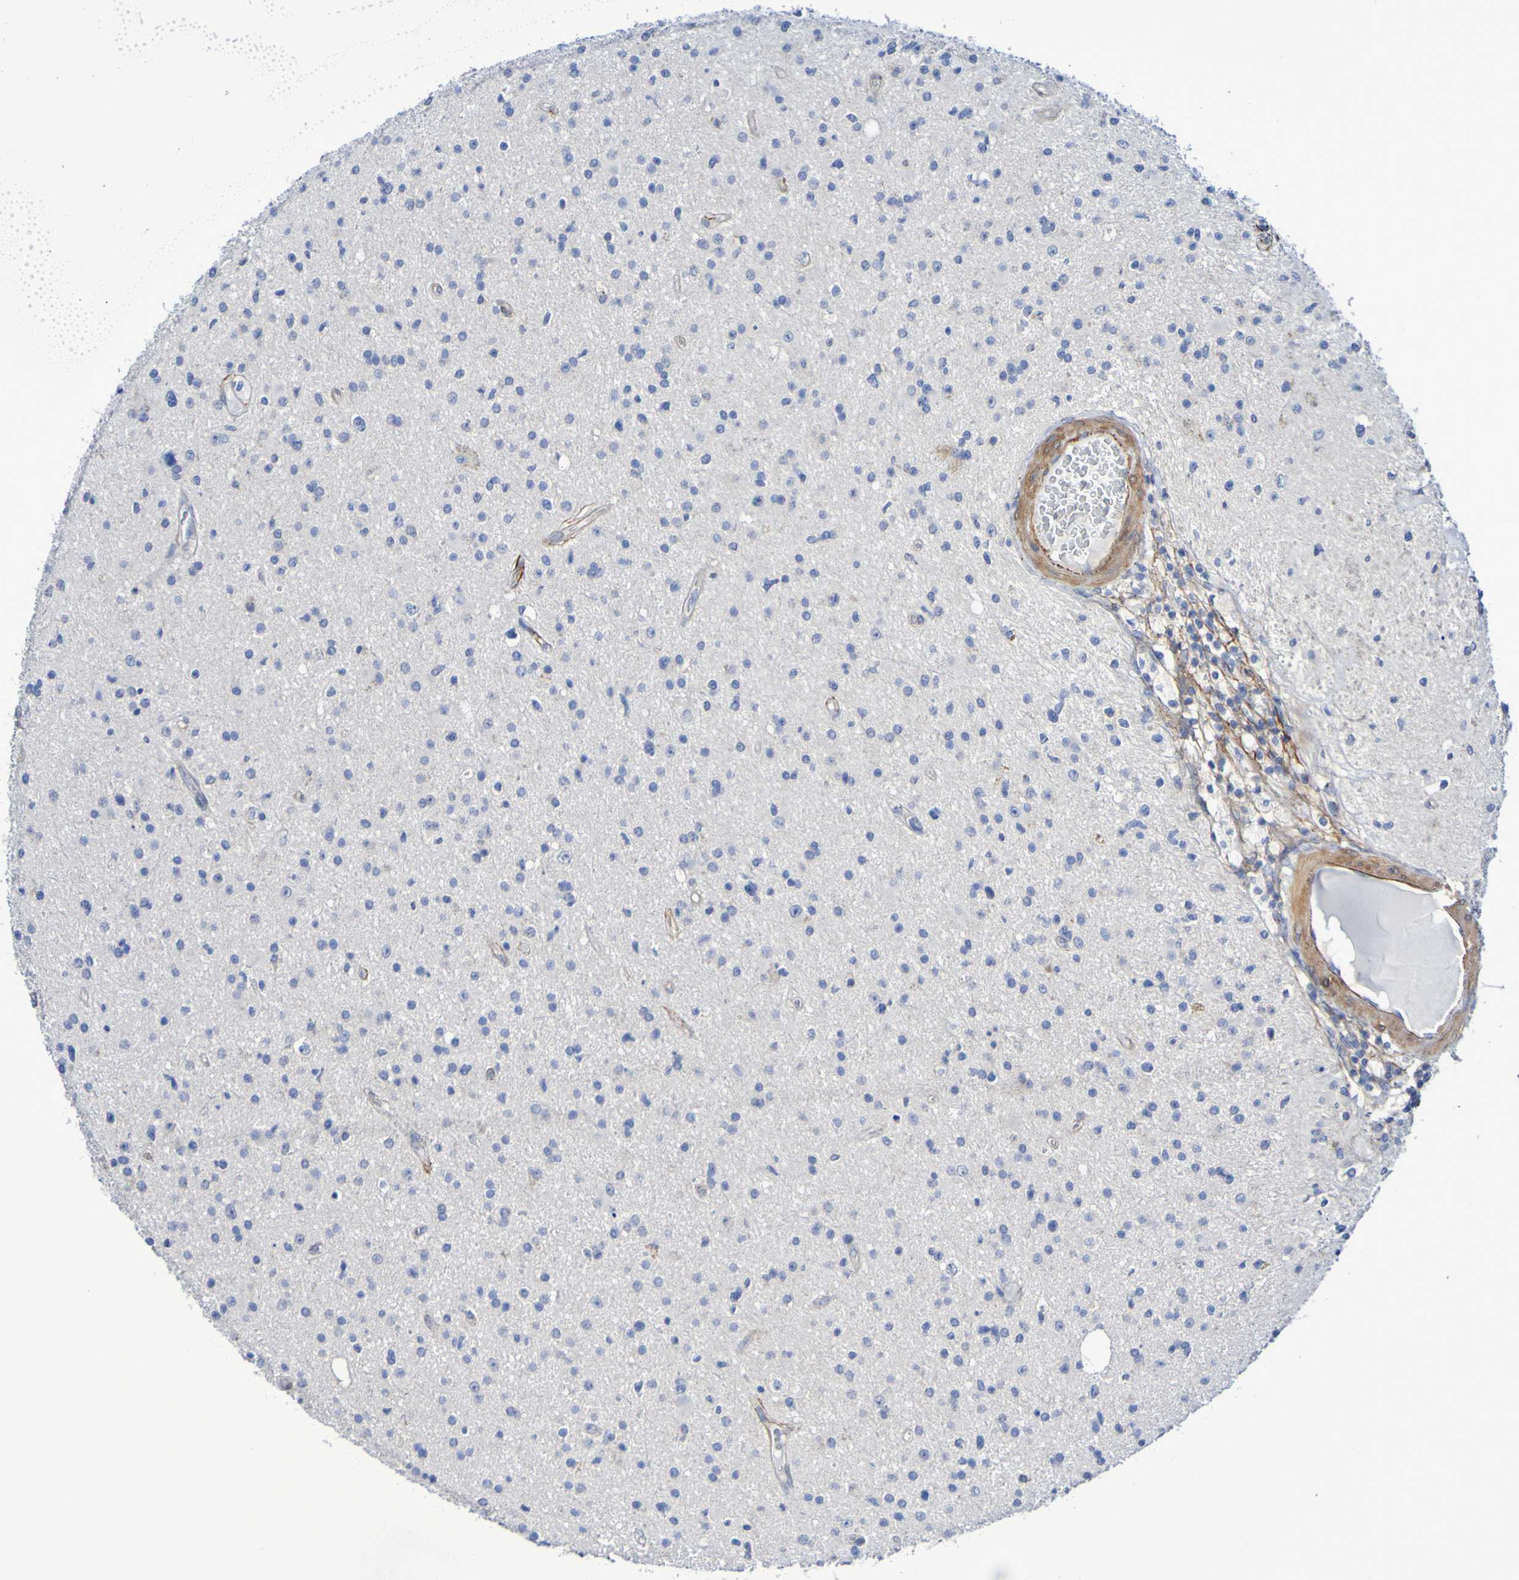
{"staining": {"intensity": "negative", "quantity": "none", "location": "none"}, "tissue": "glioma", "cell_type": "Tumor cells", "image_type": "cancer", "snomed": [{"axis": "morphology", "description": "Glioma, malignant, High grade"}, {"axis": "topography", "description": "Brain"}], "caption": "An immunohistochemistry histopathology image of glioma is shown. There is no staining in tumor cells of glioma.", "gene": "LPP", "patient": {"sex": "male", "age": 33}}